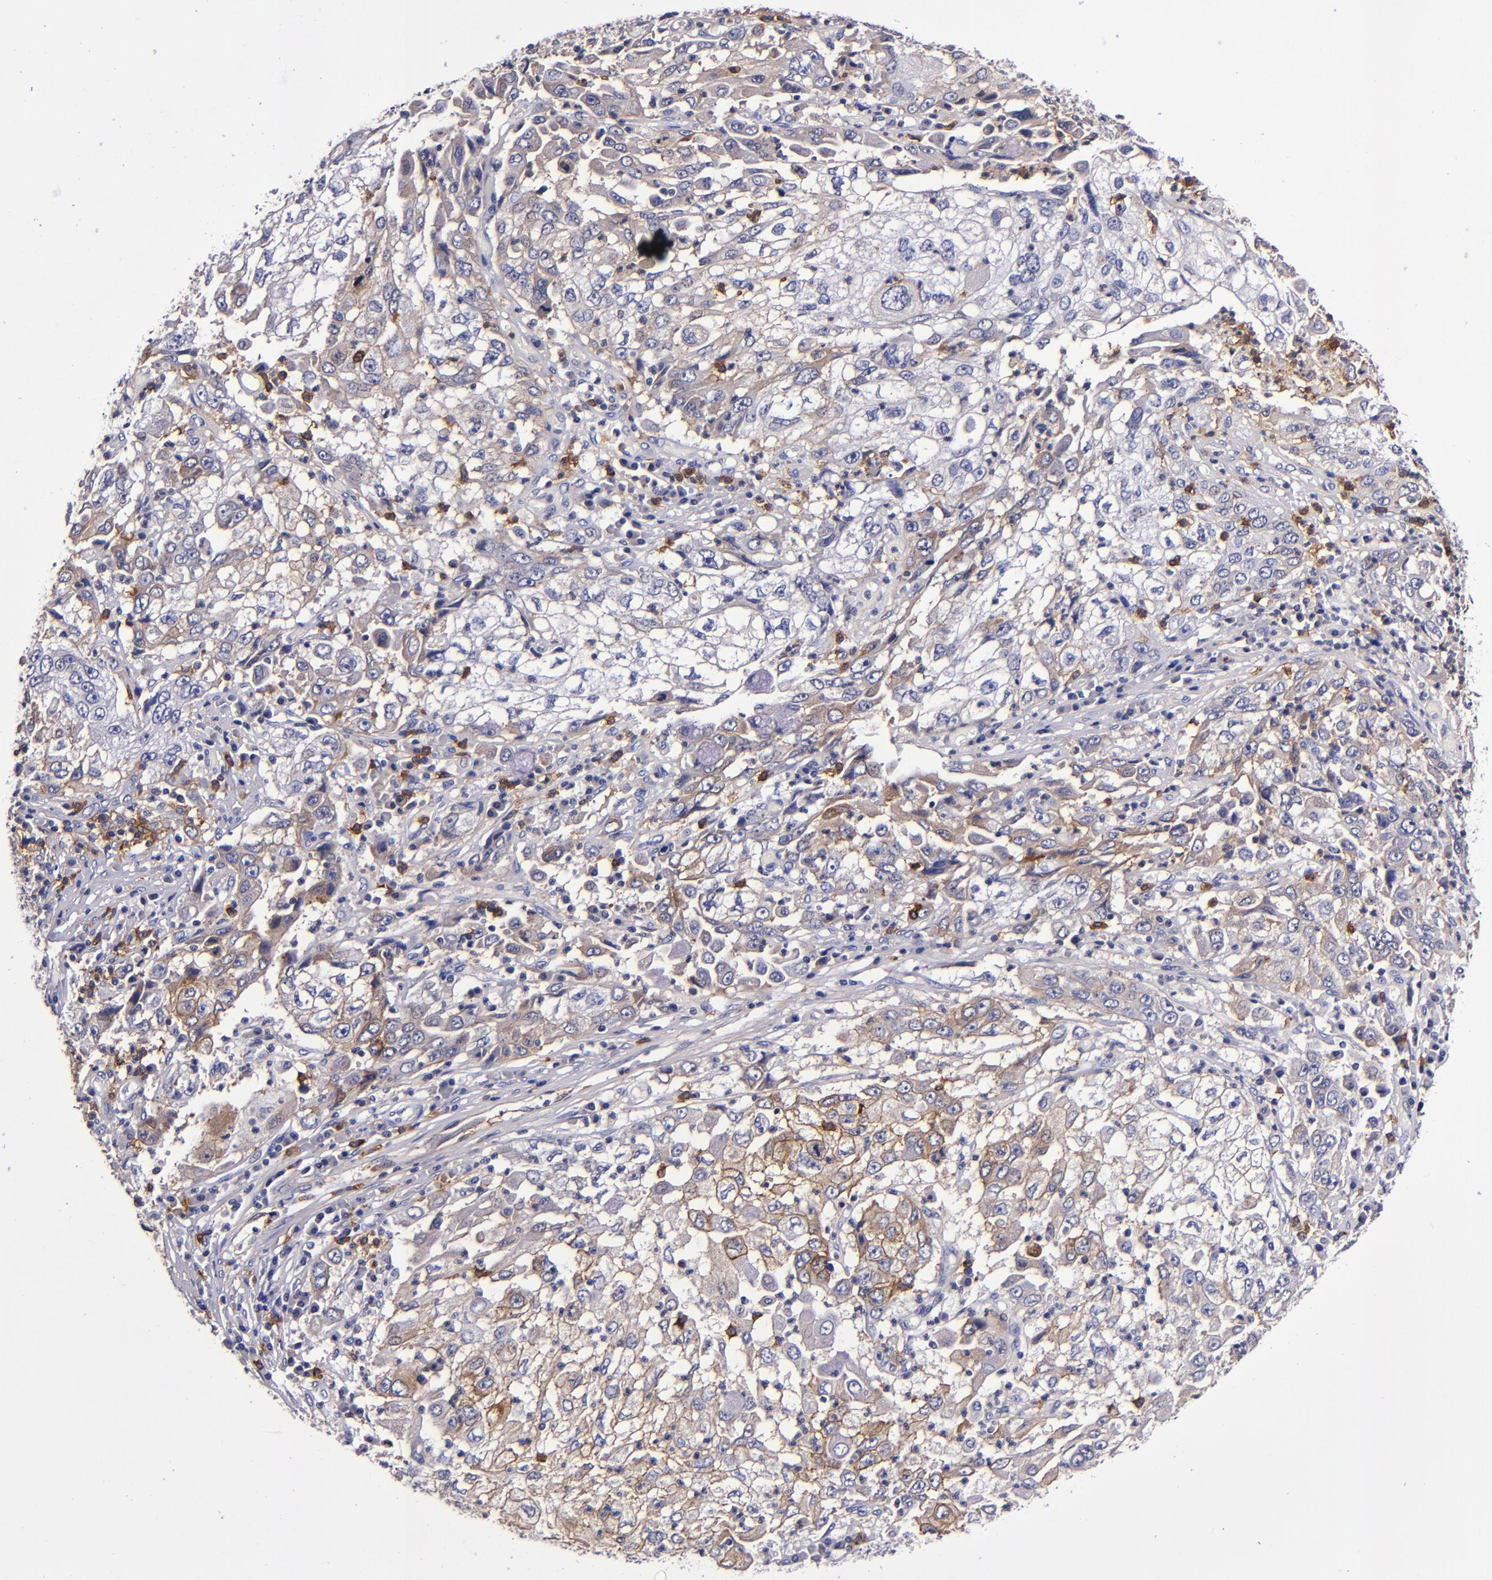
{"staining": {"intensity": "moderate", "quantity": "25%-75%", "location": "cytoplasmic/membranous"}, "tissue": "cervical cancer", "cell_type": "Tumor cells", "image_type": "cancer", "snomed": [{"axis": "morphology", "description": "Squamous cell carcinoma, NOS"}, {"axis": "topography", "description": "Cervix"}], "caption": "This micrograph demonstrates cervical cancer (squamous cell carcinoma) stained with immunohistochemistry (IHC) to label a protein in brown. The cytoplasmic/membranous of tumor cells show moderate positivity for the protein. Nuclei are counter-stained blue.", "gene": "SIRPA", "patient": {"sex": "female", "age": 36}}